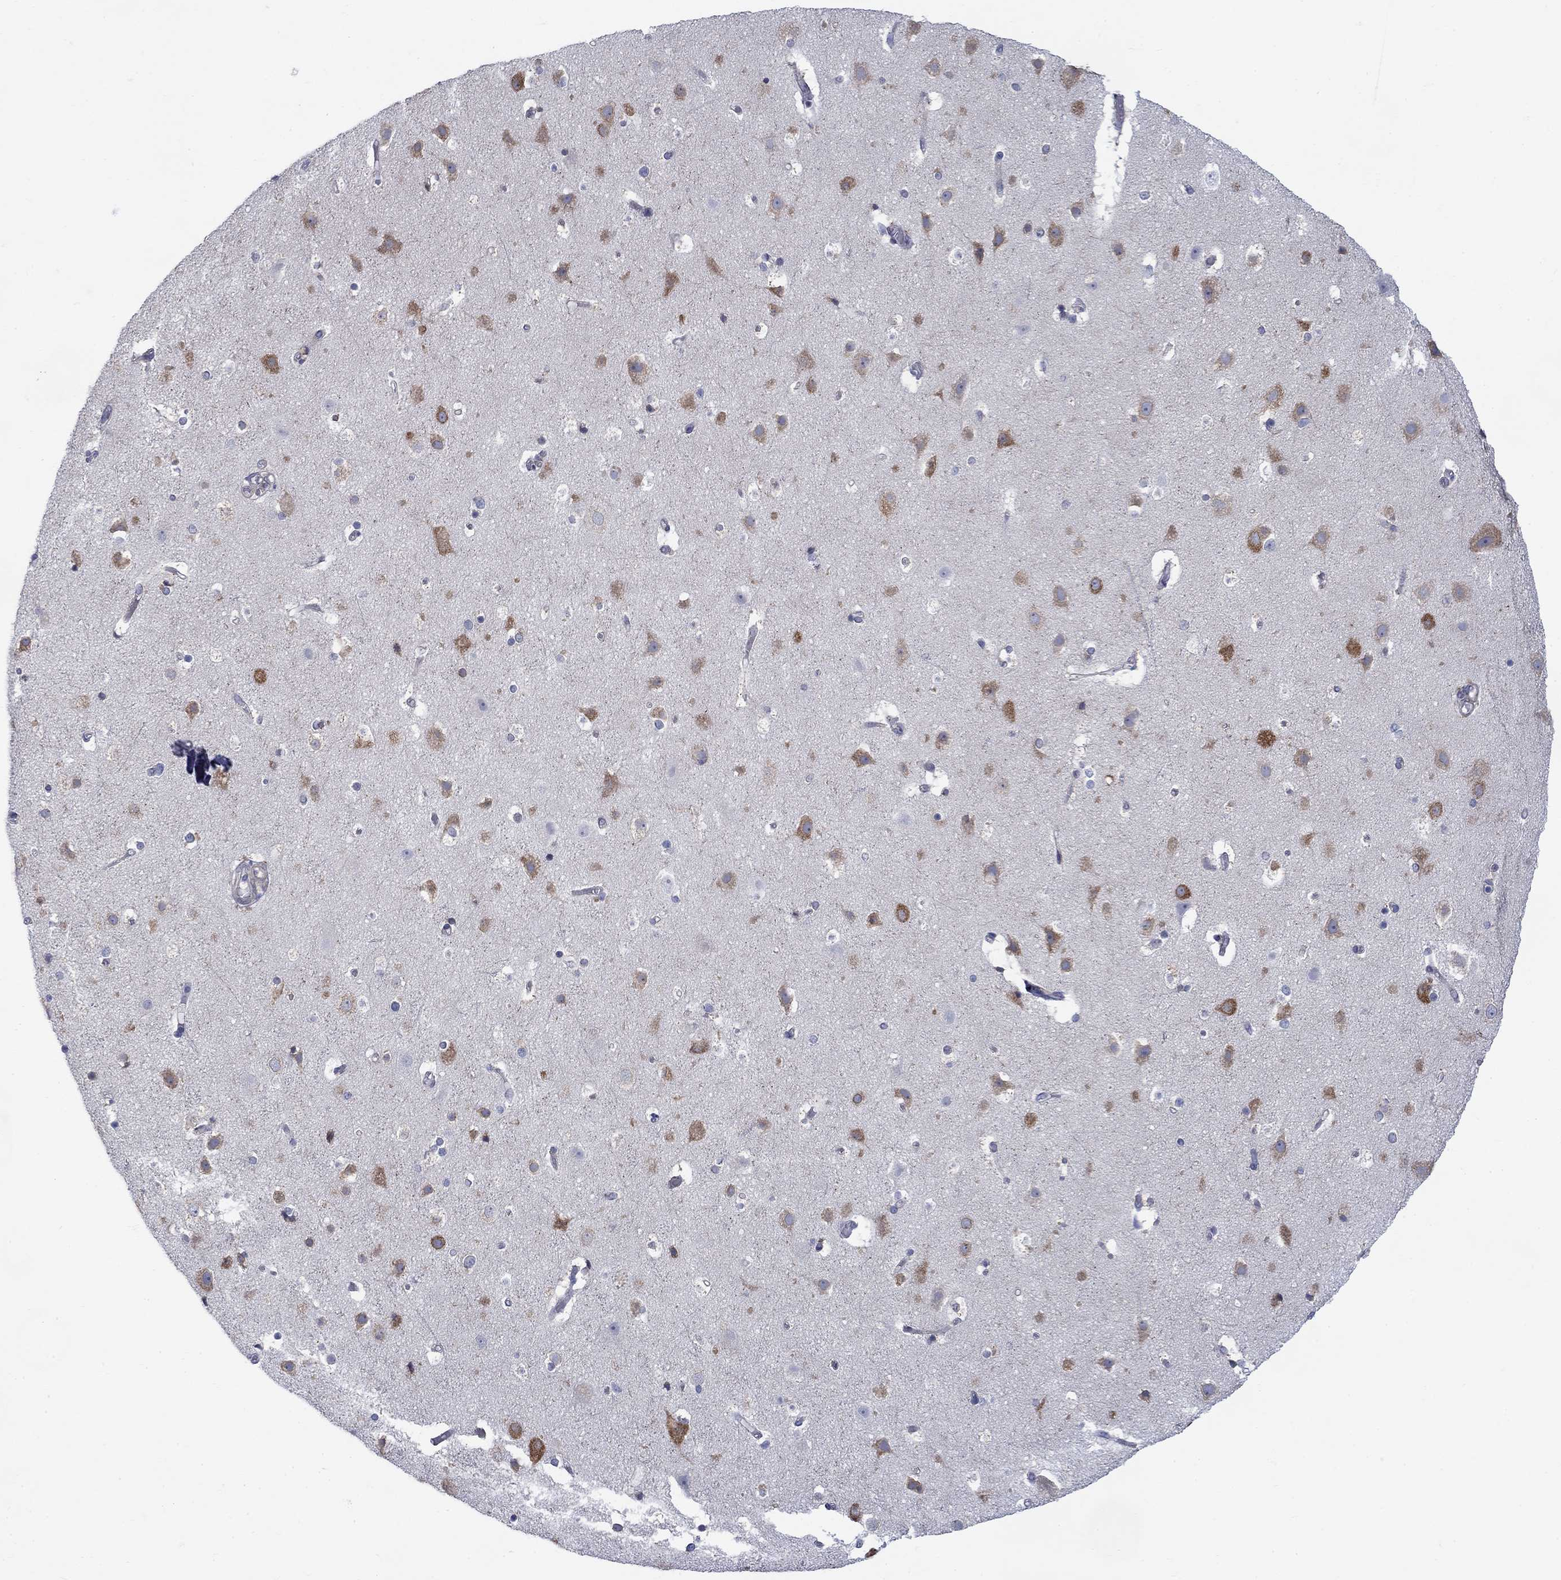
{"staining": {"intensity": "negative", "quantity": "none", "location": "none"}, "tissue": "cerebral cortex", "cell_type": "Endothelial cells", "image_type": "normal", "snomed": [{"axis": "morphology", "description": "Normal tissue, NOS"}, {"axis": "topography", "description": "Cerebral cortex"}], "caption": "Endothelial cells show no significant protein expression in normal cerebral cortex. The staining was performed using DAB (3,3'-diaminobenzidine) to visualize the protein expression in brown, while the nuclei were stained in blue with hematoxylin (Magnification: 20x).", "gene": "FXR1", "patient": {"sex": "female", "age": 52}}